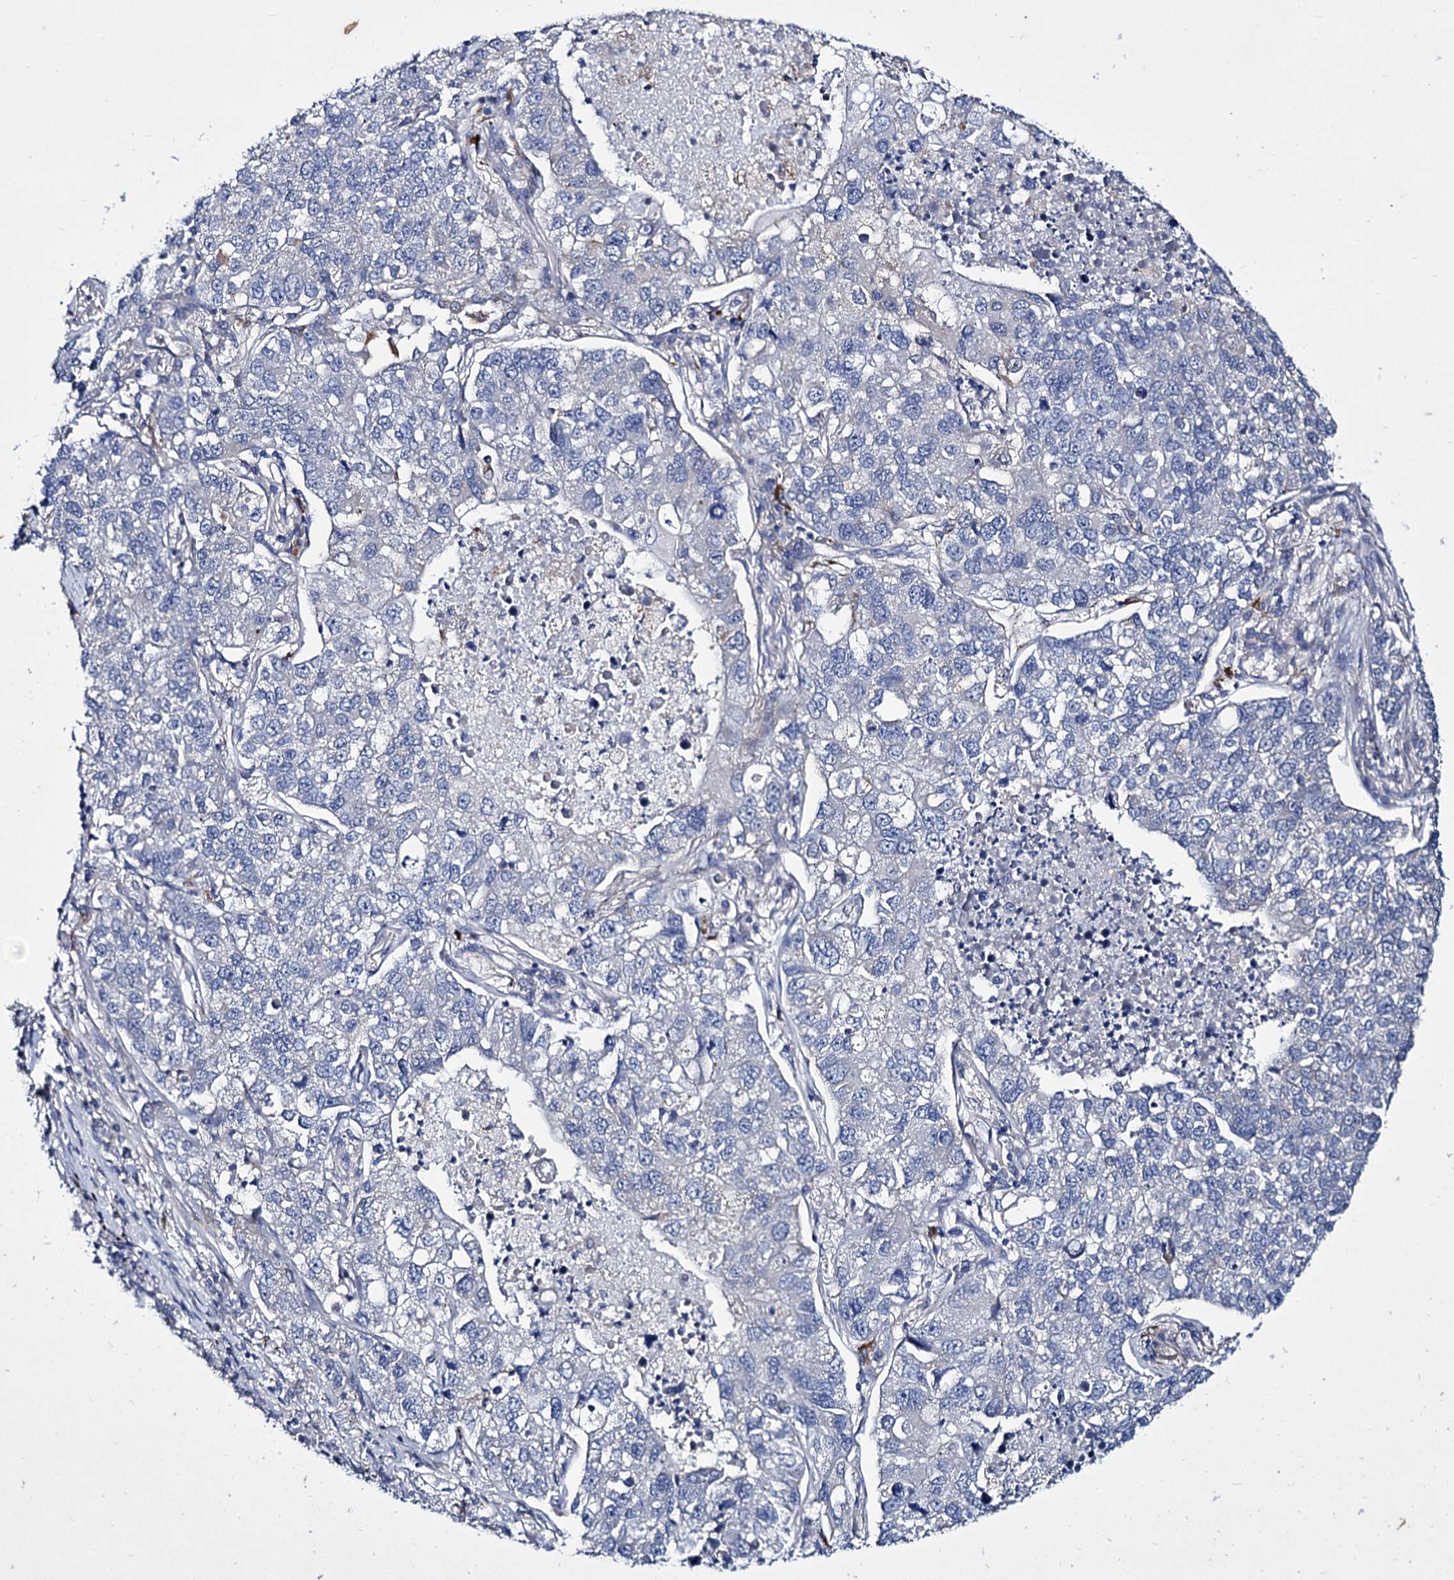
{"staining": {"intensity": "negative", "quantity": "none", "location": "none"}, "tissue": "lung cancer", "cell_type": "Tumor cells", "image_type": "cancer", "snomed": [{"axis": "morphology", "description": "Adenocarcinoma, NOS"}, {"axis": "topography", "description": "Lung"}], "caption": "A high-resolution histopathology image shows immunohistochemistry (IHC) staining of lung cancer (adenocarcinoma), which shows no significant positivity in tumor cells. The staining was performed using DAB to visualize the protein expression in brown, while the nuclei were stained in blue with hematoxylin (Magnification: 20x).", "gene": "AXL", "patient": {"sex": "male", "age": 49}}